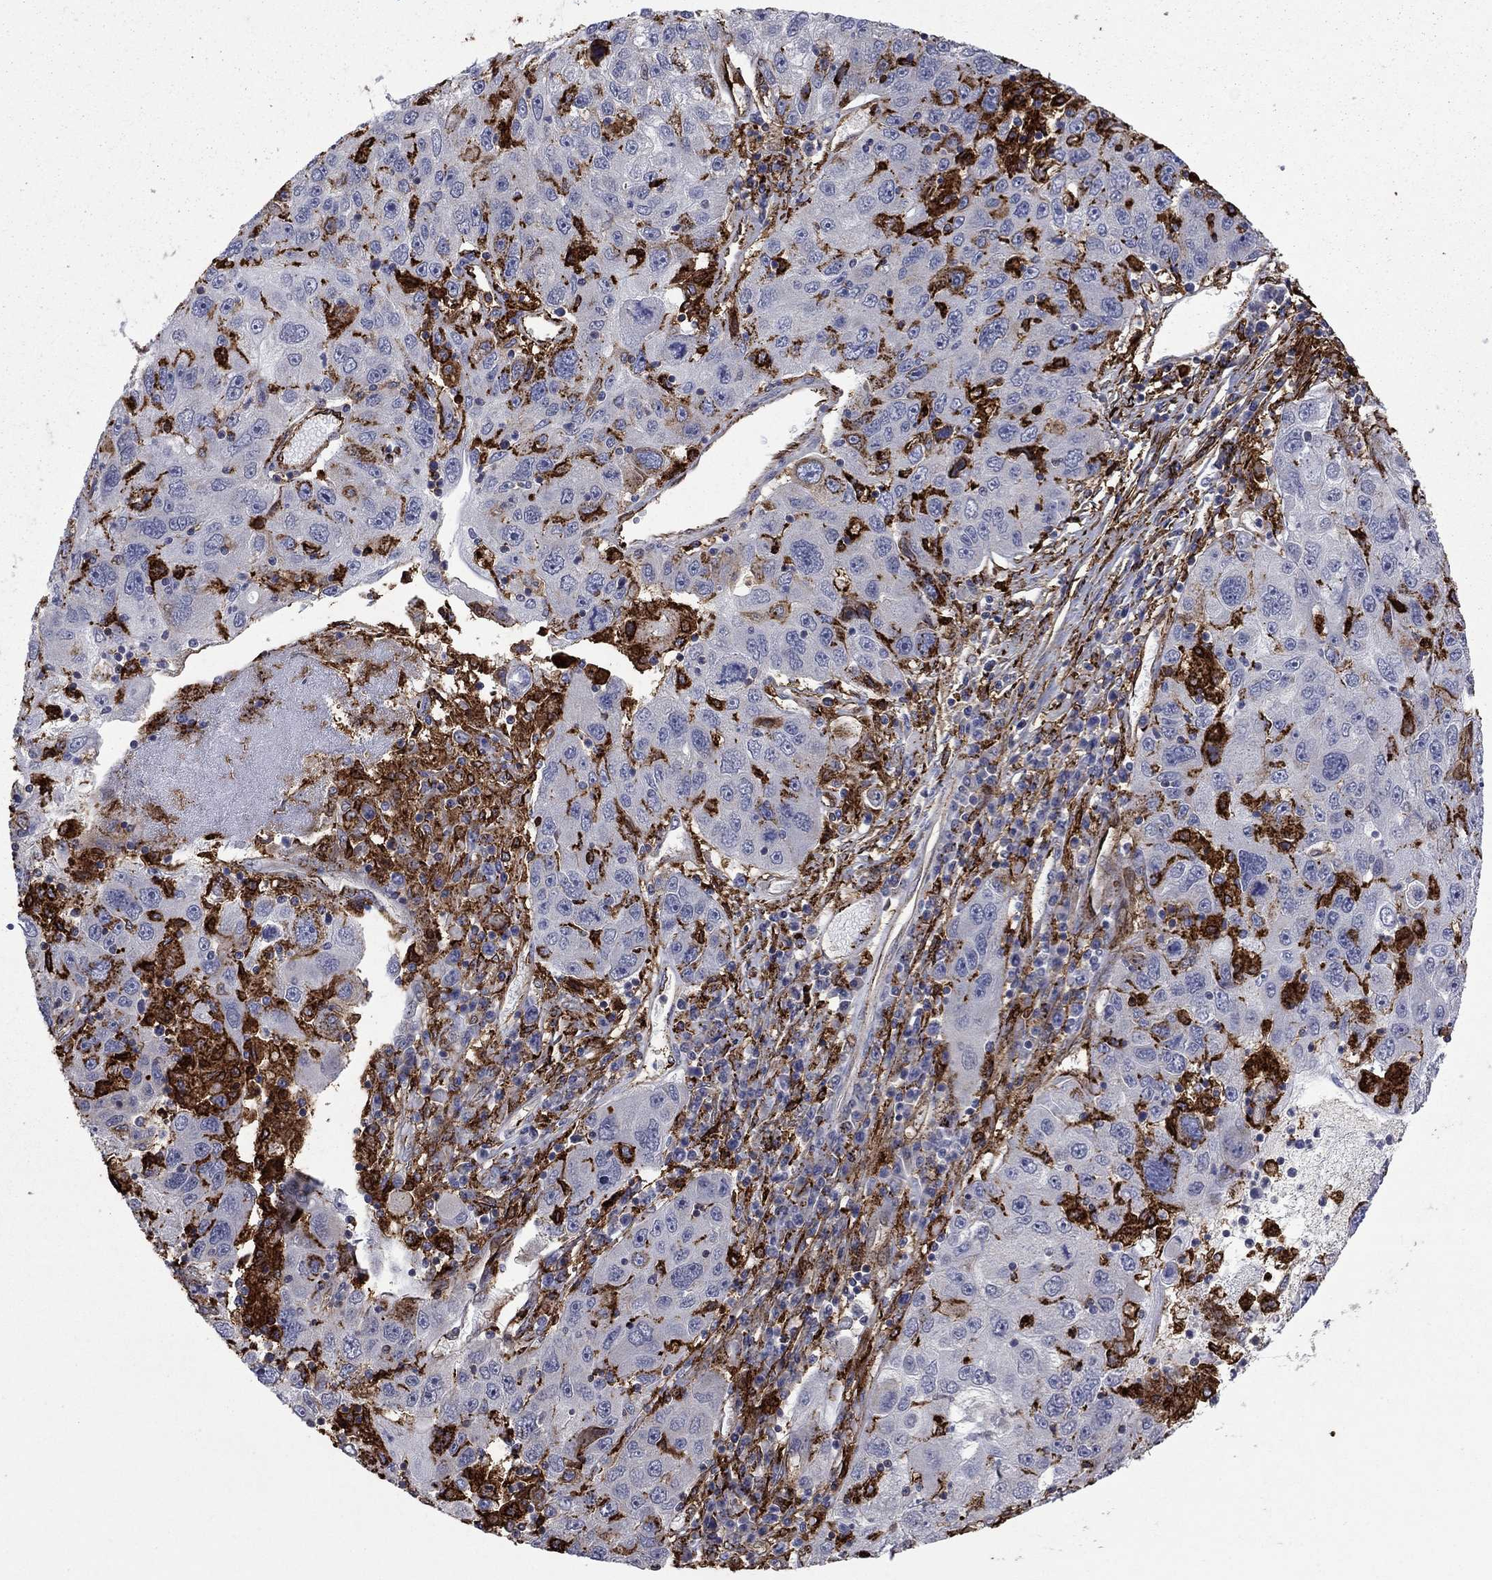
{"staining": {"intensity": "moderate", "quantity": "<25%", "location": "cytoplasmic/membranous"}, "tissue": "stomach cancer", "cell_type": "Tumor cells", "image_type": "cancer", "snomed": [{"axis": "morphology", "description": "Adenocarcinoma, NOS"}, {"axis": "topography", "description": "Stomach"}], "caption": "Human stomach adenocarcinoma stained with a brown dye shows moderate cytoplasmic/membranous positive staining in approximately <25% of tumor cells.", "gene": "PLAU", "patient": {"sex": "male", "age": 56}}